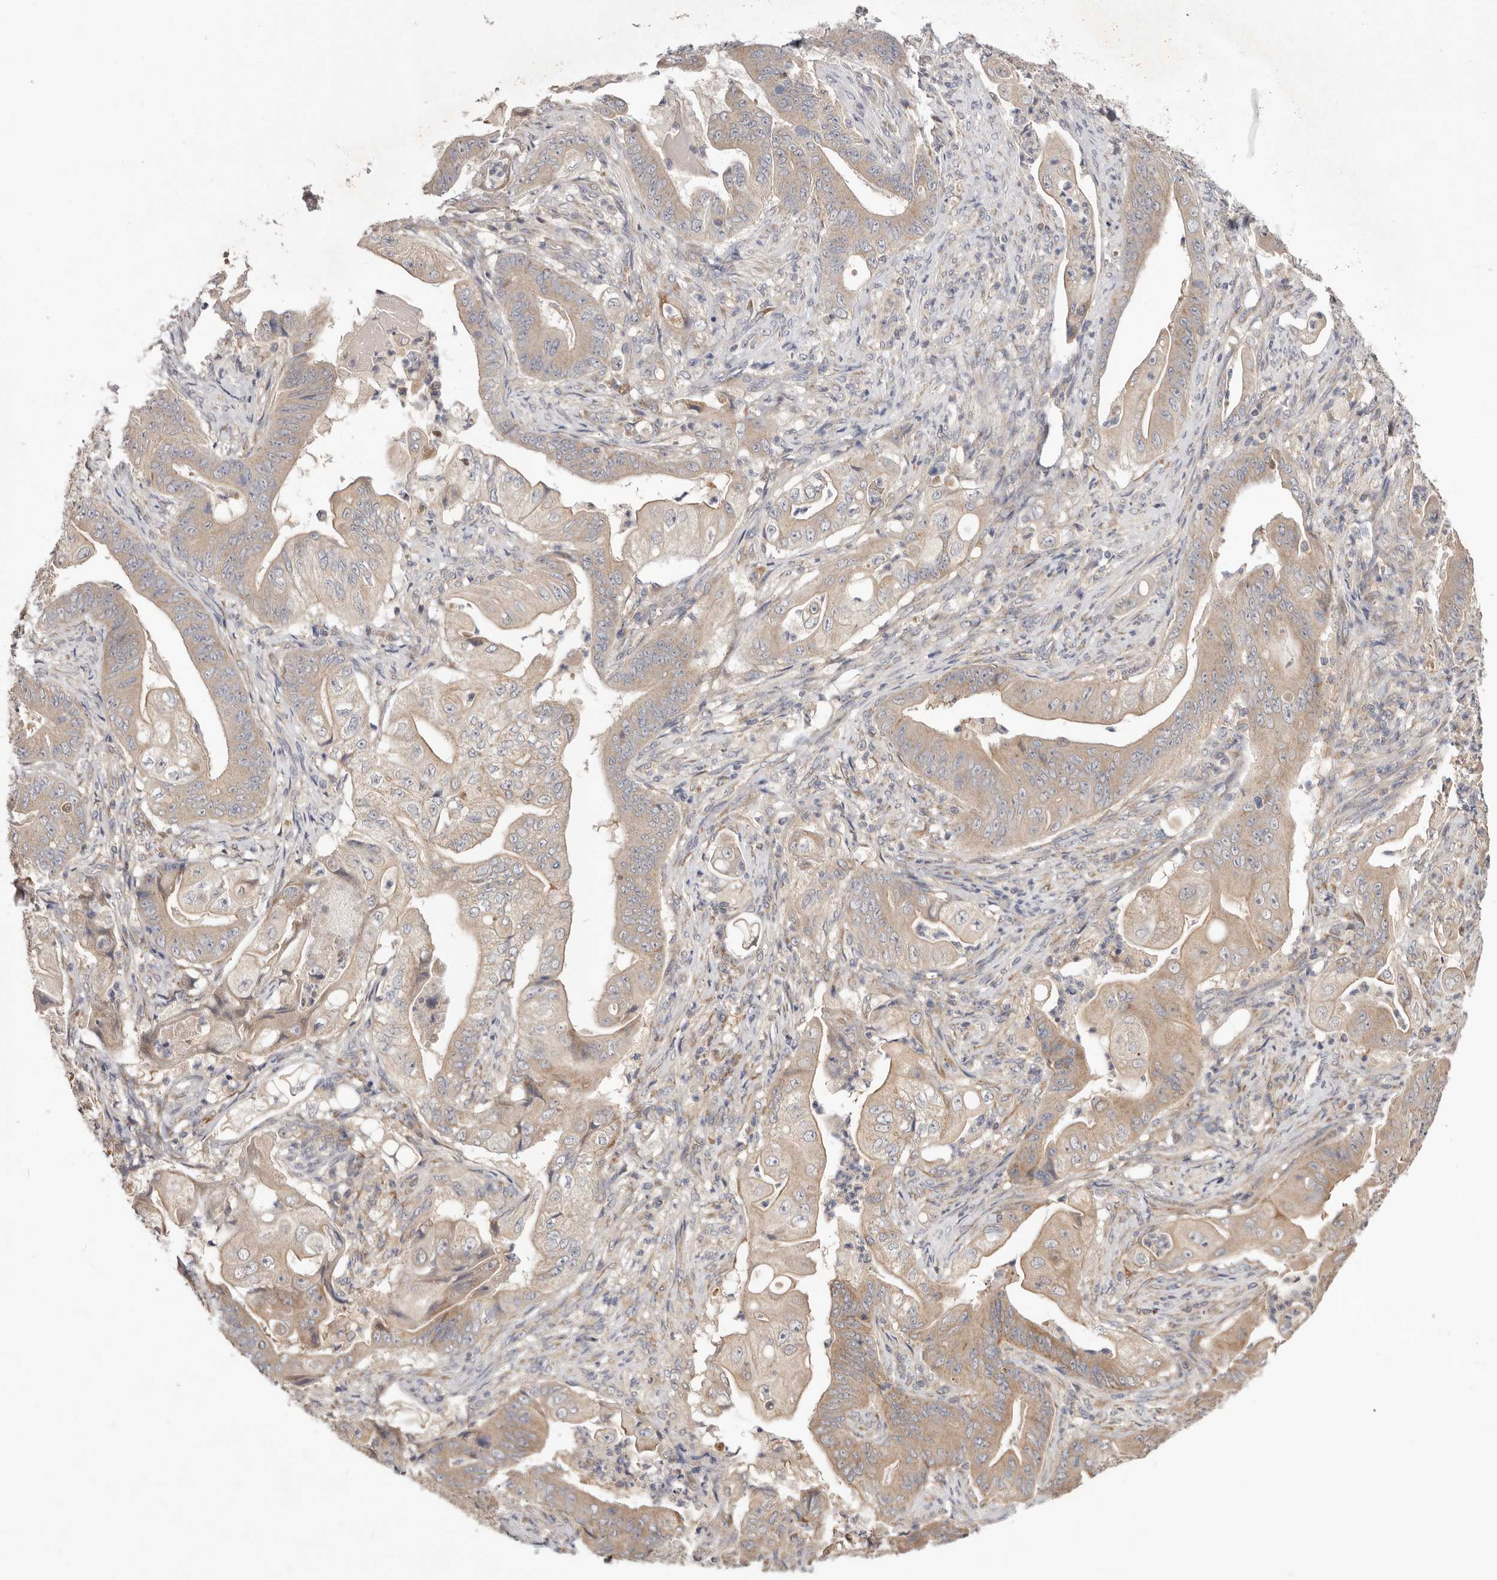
{"staining": {"intensity": "moderate", "quantity": "25%-75%", "location": "cytoplasmic/membranous"}, "tissue": "stomach cancer", "cell_type": "Tumor cells", "image_type": "cancer", "snomed": [{"axis": "morphology", "description": "Adenocarcinoma, NOS"}, {"axis": "topography", "description": "Stomach"}], "caption": "Tumor cells reveal medium levels of moderate cytoplasmic/membranous staining in about 25%-75% of cells in stomach cancer. (brown staining indicates protein expression, while blue staining denotes nuclei).", "gene": "LRP6", "patient": {"sex": "female", "age": 73}}